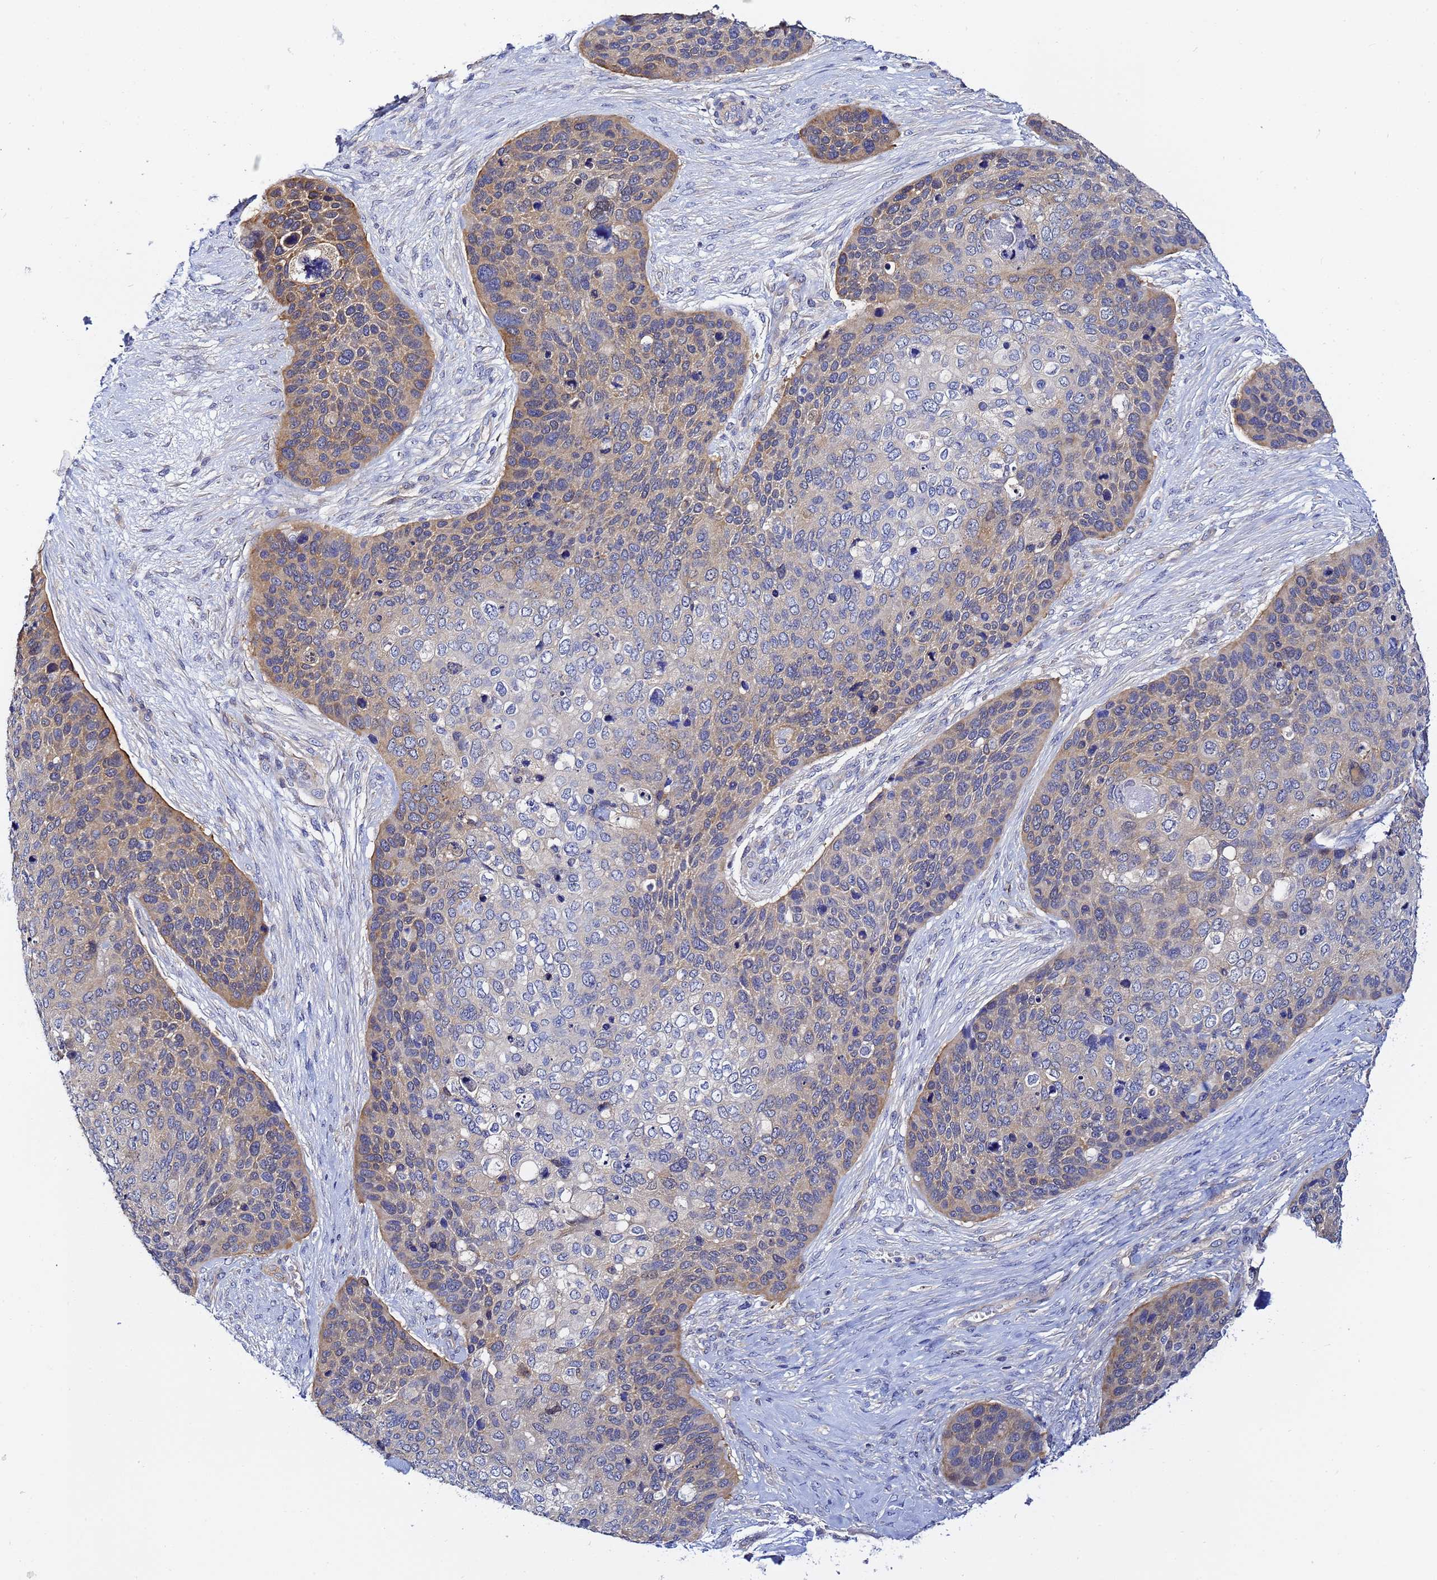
{"staining": {"intensity": "weak", "quantity": "25%-75%", "location": "cytoplasmic/membranous"}, "tissue": "skin cancer", "cell_type": "Tumor cells", "image_type": "cancer", "snomed": [{"axis": "morphology", "description": "Basal cell carcinoma"}, {"axis": "topography", "description": "Skin"}], "caption": "The immunohistochemical stain shows weak cytoplasmic/membranous expression in tumor cells of skin basal cell carcinoma tissue. (brown staining indicates protein expression, while blue staining denotes nuclei).", "gene": "LENG1", "patient": {"sex": "female", "age": 74}}